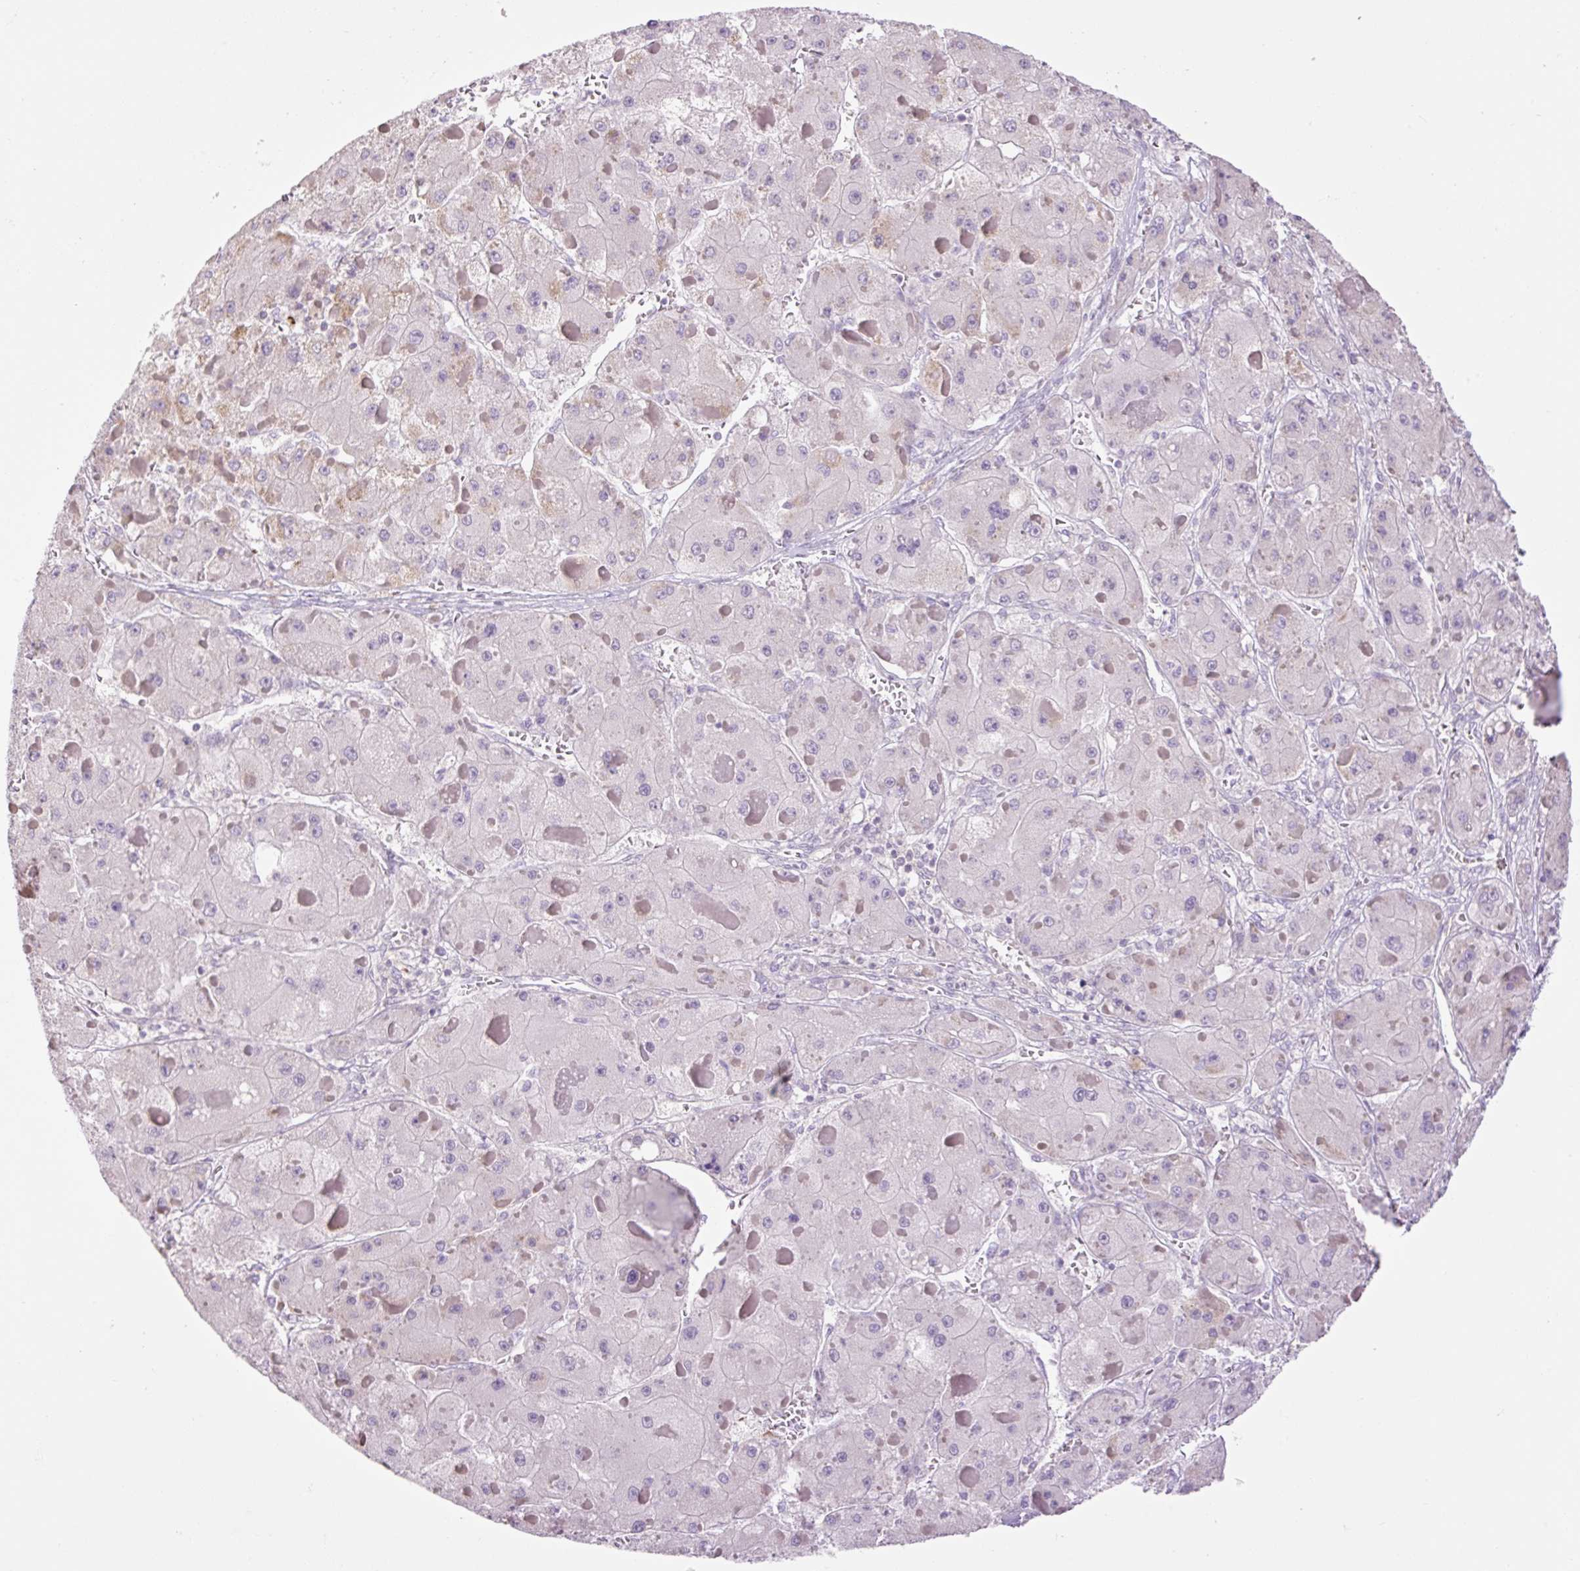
{"staining": {"intensity": "negative", "quantity": "none", "location": "none"}, "tissue": "liver cancer", "cell_type": "Tumor cells", "image_type": "cancer", "snomed": [{"axis": "morphology", "description": "Carcinoma, Hepatocellular, NOS"}, {"axis": "topography", "description": "Liver"}], "caption": "The immunohistochemistry (IHC) micrograph has no significant positivity in tumor cells of hepatocellular carcinoma (liver) tissue. Brightfield microscopy of immunohistochemistry (IHC) stained with DAB (3,3'-diaminobenzidine) (brown) and hematoxylin (blue), captured at high magnification.", "gene": "GRID2", "patient": {"sex": "female", "age": 73}}